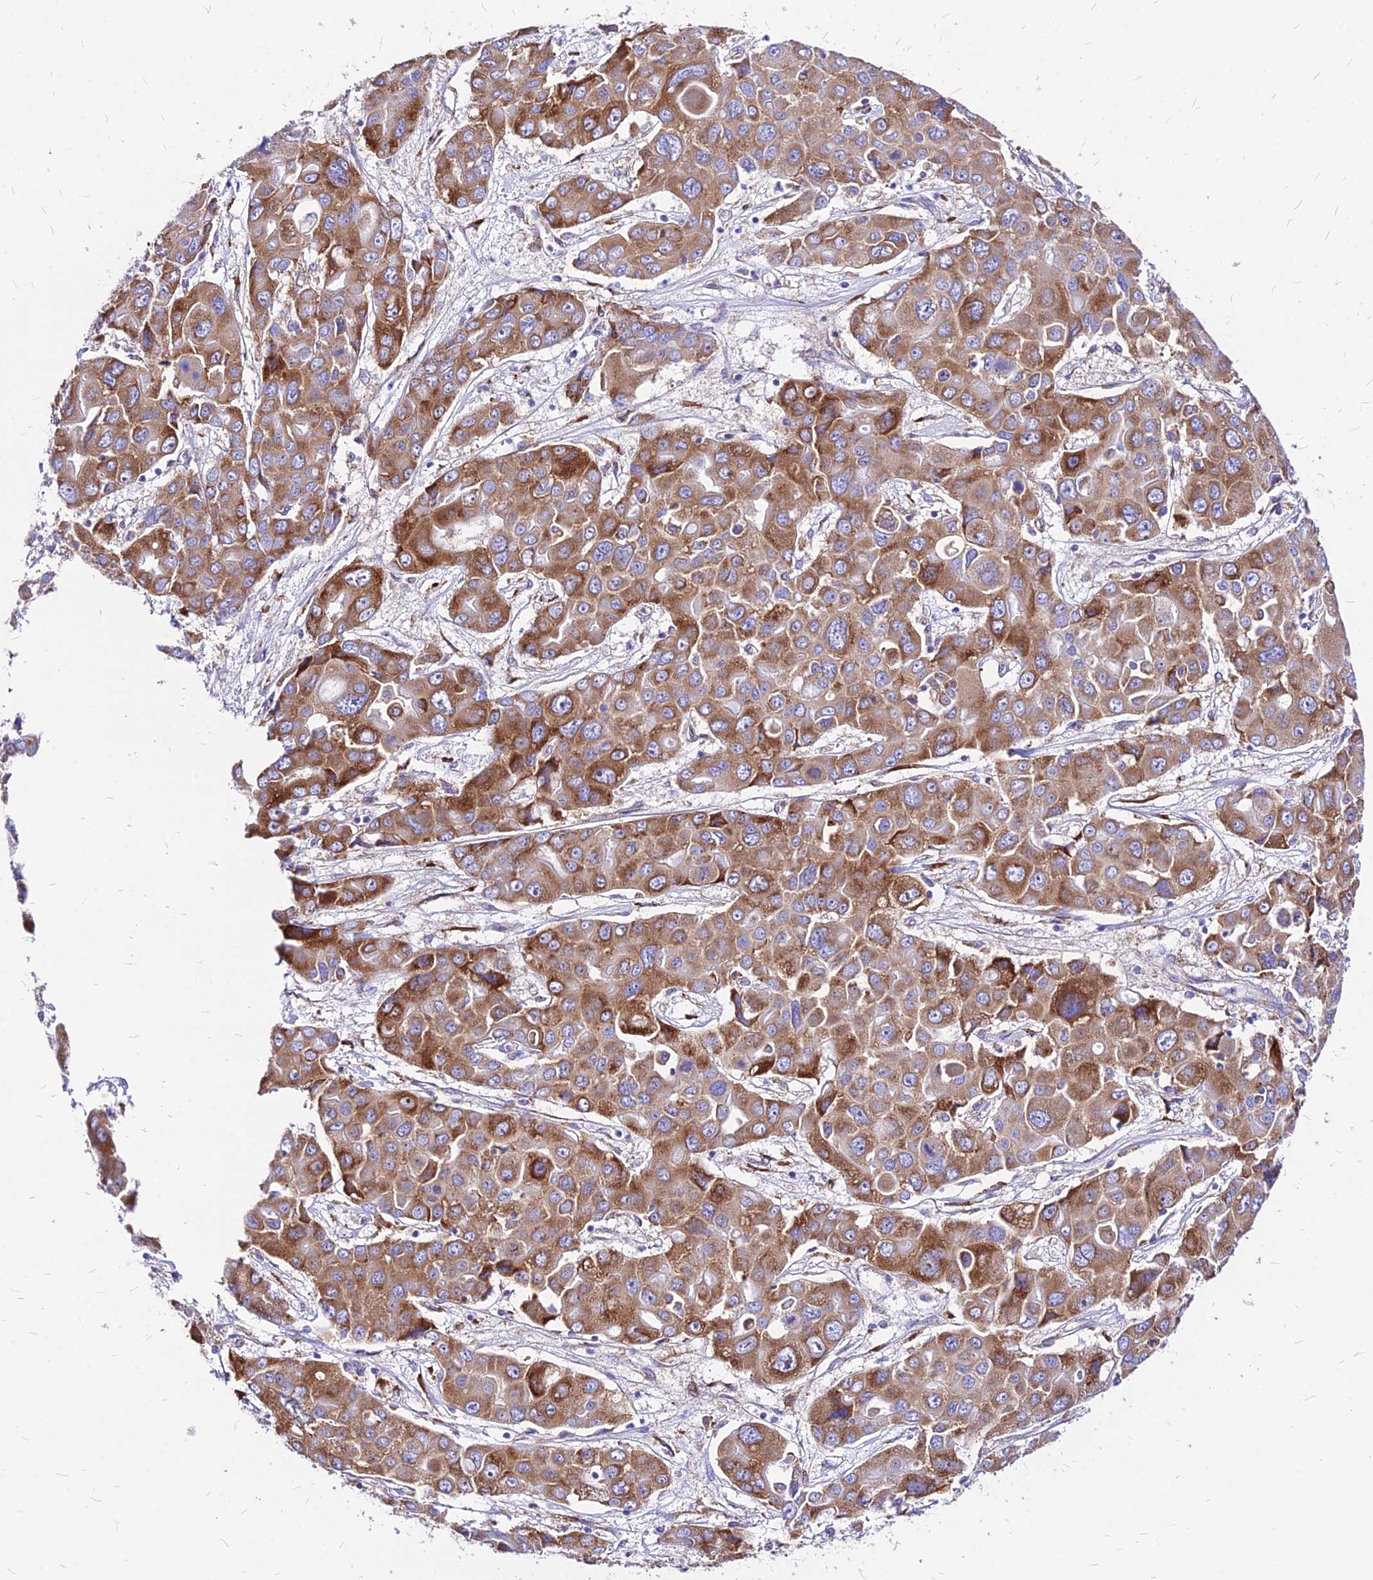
{"staining": {"intensity": "moderate", "quantity": ">75%", "location": "cytoplasmic/membranous"}, "tissue": "liver cancer", "cell_type": "Tumor cells", "image_type": "cancer", "snomed": [{"axis": "morphology", "description": "Cholangiocarcinoma"}, {"axis": "topography", "description": "Liver"}], "caption": "An IHC image of tumor tissue is shown. Protein staining in brown shows moderate cytoplasmic/membranous positivity in liver cancer (cholangiocarcinoma) within tumor cells.", "gene": "RPL19", "patient": {"sex": "male", "age": 67}}